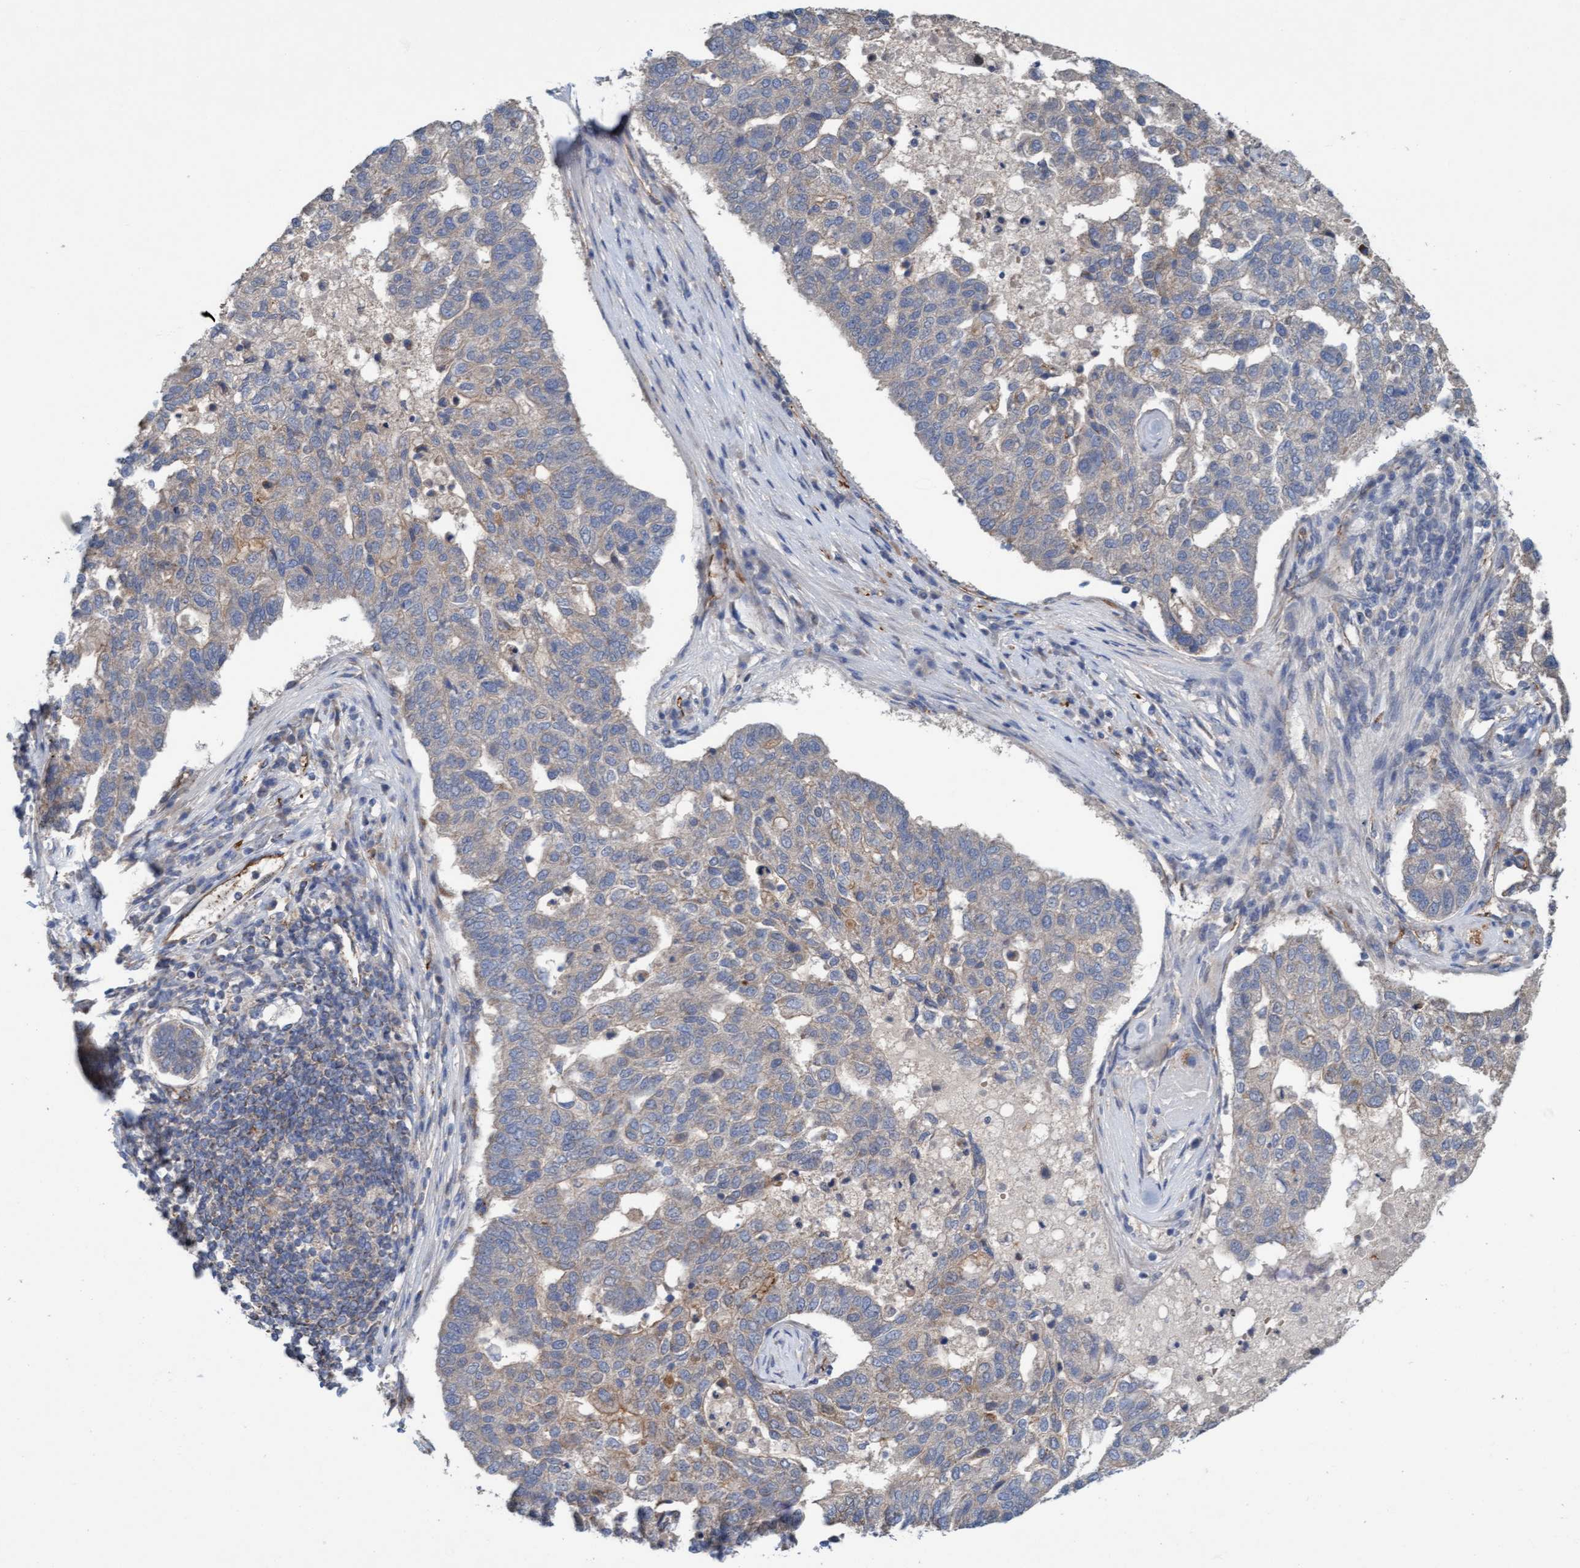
{"staining": {"intensity": "weak", "quantity": "<25%", "location": "cytoplasmic/membranous"}, "tissue": "pancreatic cancer", "cell_type": "Tumor cells", "image_type": "cancer", "snomed": [{"axis": "morphology", "description": "Adenocarcinoma, NOS"}, {"axis": "topography", "description": "Pancreas"}], "caption": "A histopathology image of pancreatic cancer (adenocarcinoma) stained for a protein displays no brown staining in tumor cells.", "gene": "ZNF566", "patient": {"sex": "female", "age": 61}}